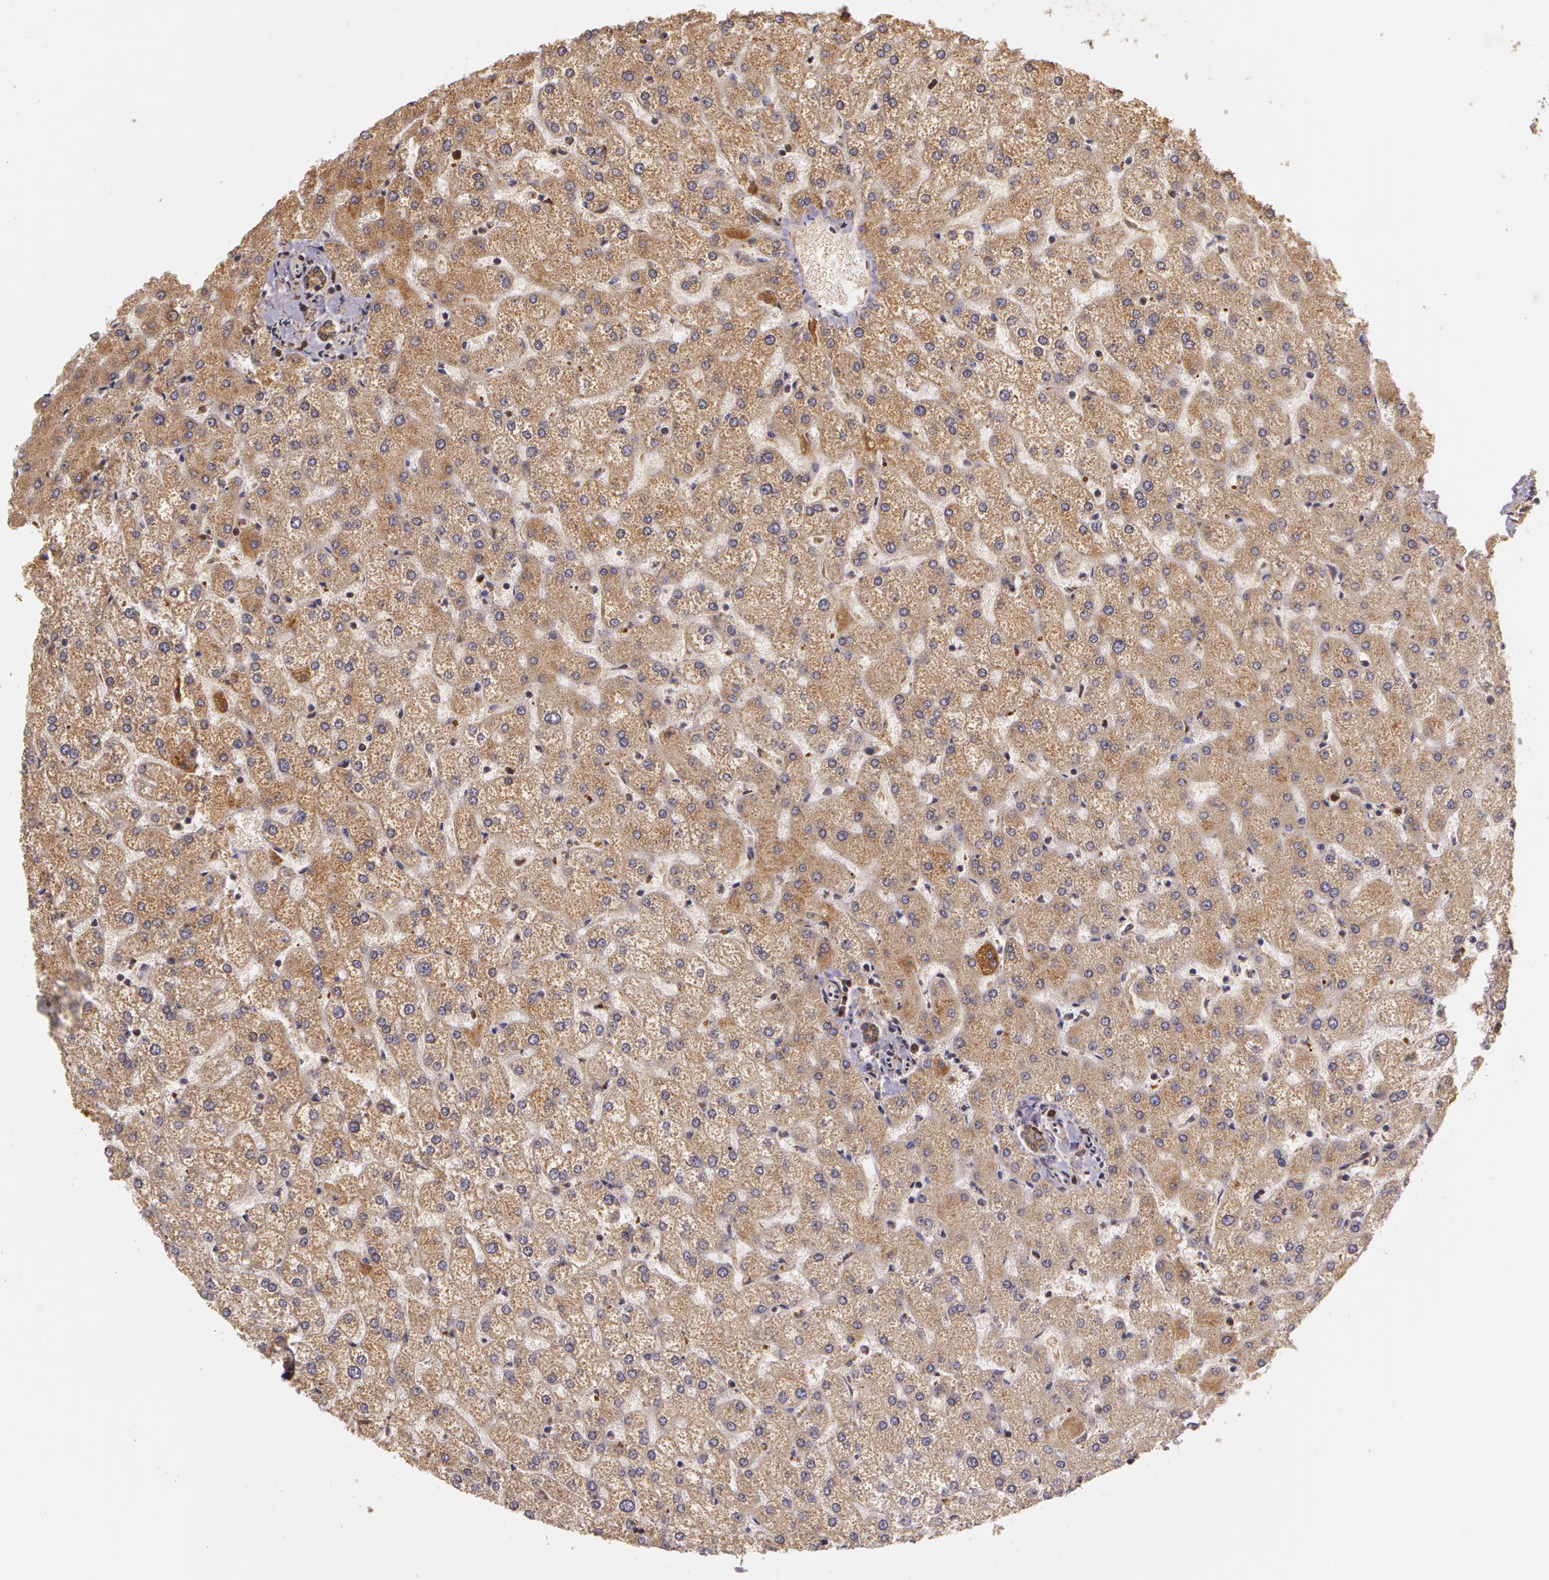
{"staining": {"intensity": "moderate", "quantity": ">75%", "location": "cytoplasmic/membranous"}, "tissue": "liver", "cell_type": "Cholangiocytes", "image_type": "normal", "snomed": [{"axis": "morphology", "description": "Normal tissue, NOS"}, {"axis": "topography", "description": "Liver"}], "caption": "The histopathology image reveals immunohistochemical staining of normal liver. There is moderate cytoplasmic/membranous positivity is identified in about >75% of cholangiocytes.", "gene": "ASCC2", "patient": {"sex": "female", "age": 32}}